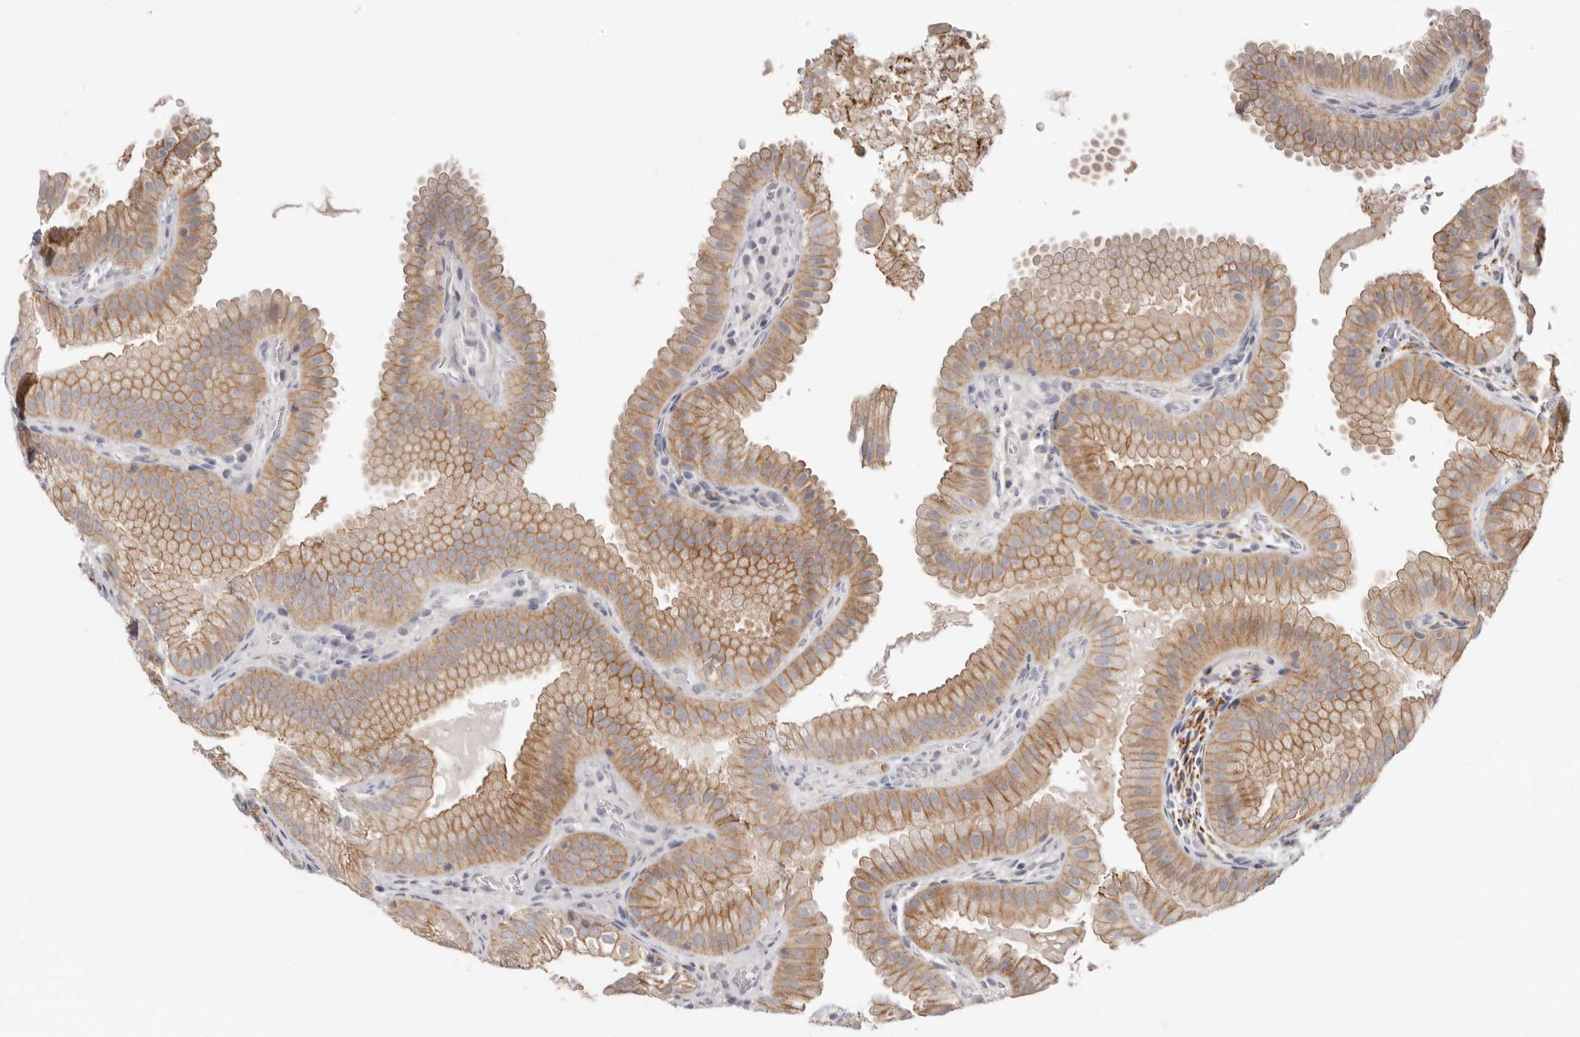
{"staining": {"intensity": "moderate", "quantity": ">75%", "location": "cytoplasmic/membranous"}, "tissue": "gallbladder", "cell_type": "Glandular cells", "image_type": "normal", "snomed": [{"axis": "morphology", "description": "Normal tissue, NOS"}, {"axis": "topography", "description": "Gallbladder"}], "caption": "Glandular cells exhibit medium levels of moderate cytoplasmic/membranous expression in about >75% of cells in unremarkable human gallbladder.", "gene": "SZT2", "patient": {"sex": "female", "age": 30}}